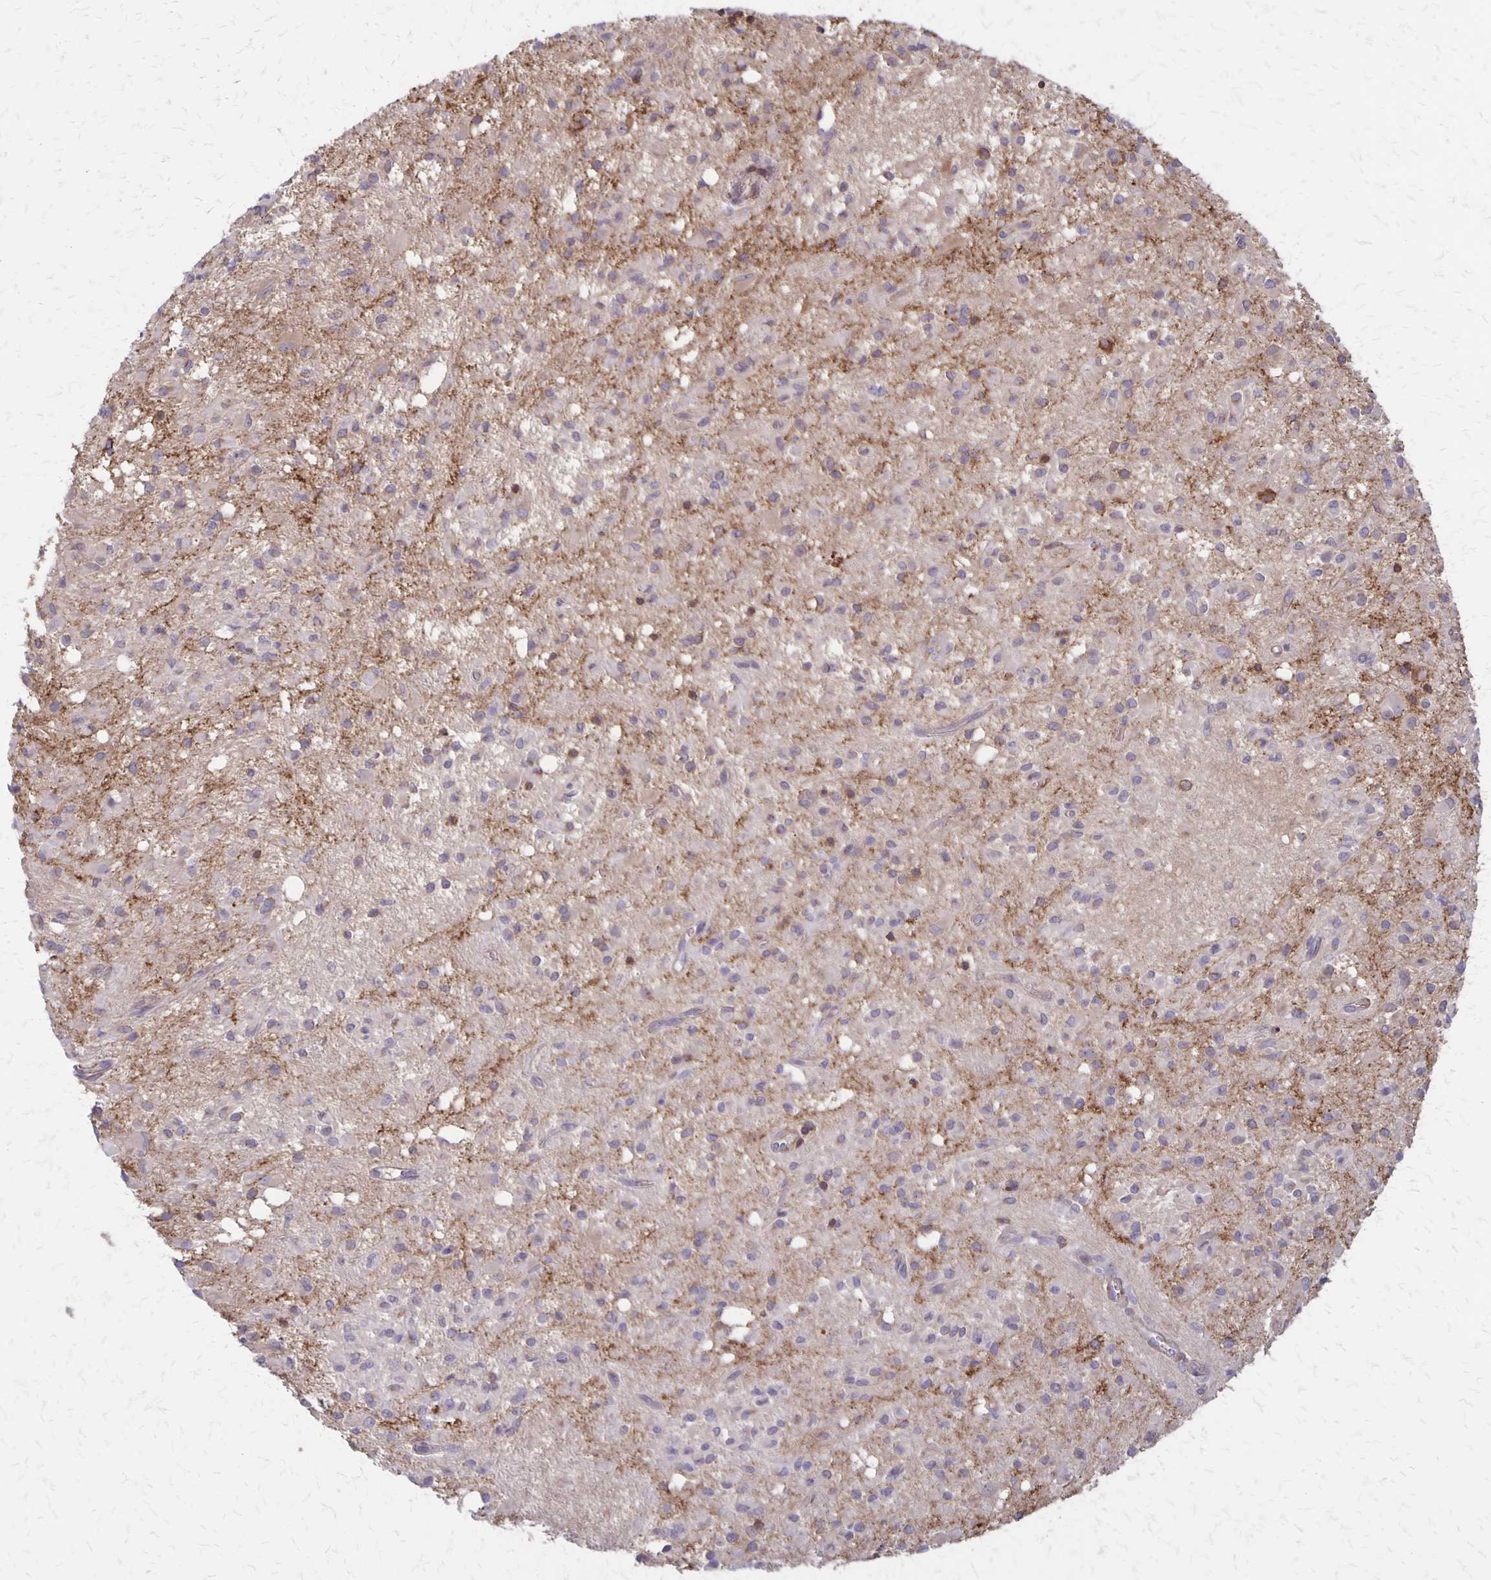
{"staining": {"intensity": "moderate", "quantity": "<25%", "location": "cytoplasmic/membranous"}, "tissue": "glioma", "cell_type": "Tumor cells", "image_type": "cancer", "snomed": [{"axis": "morphology", "description": "Glioma, malignant, Low grade"}, {"axis": "topography", "description": "Brain"}], "caption": "Brown immunohistochemical staining in malignant glioma (low-grade) demonstrates moderate cytoplasmic/membranous expression in about <25% of tumor cells.", "gene": "SEPTIN5", "patient": {"sex": "female", "age": 33}}